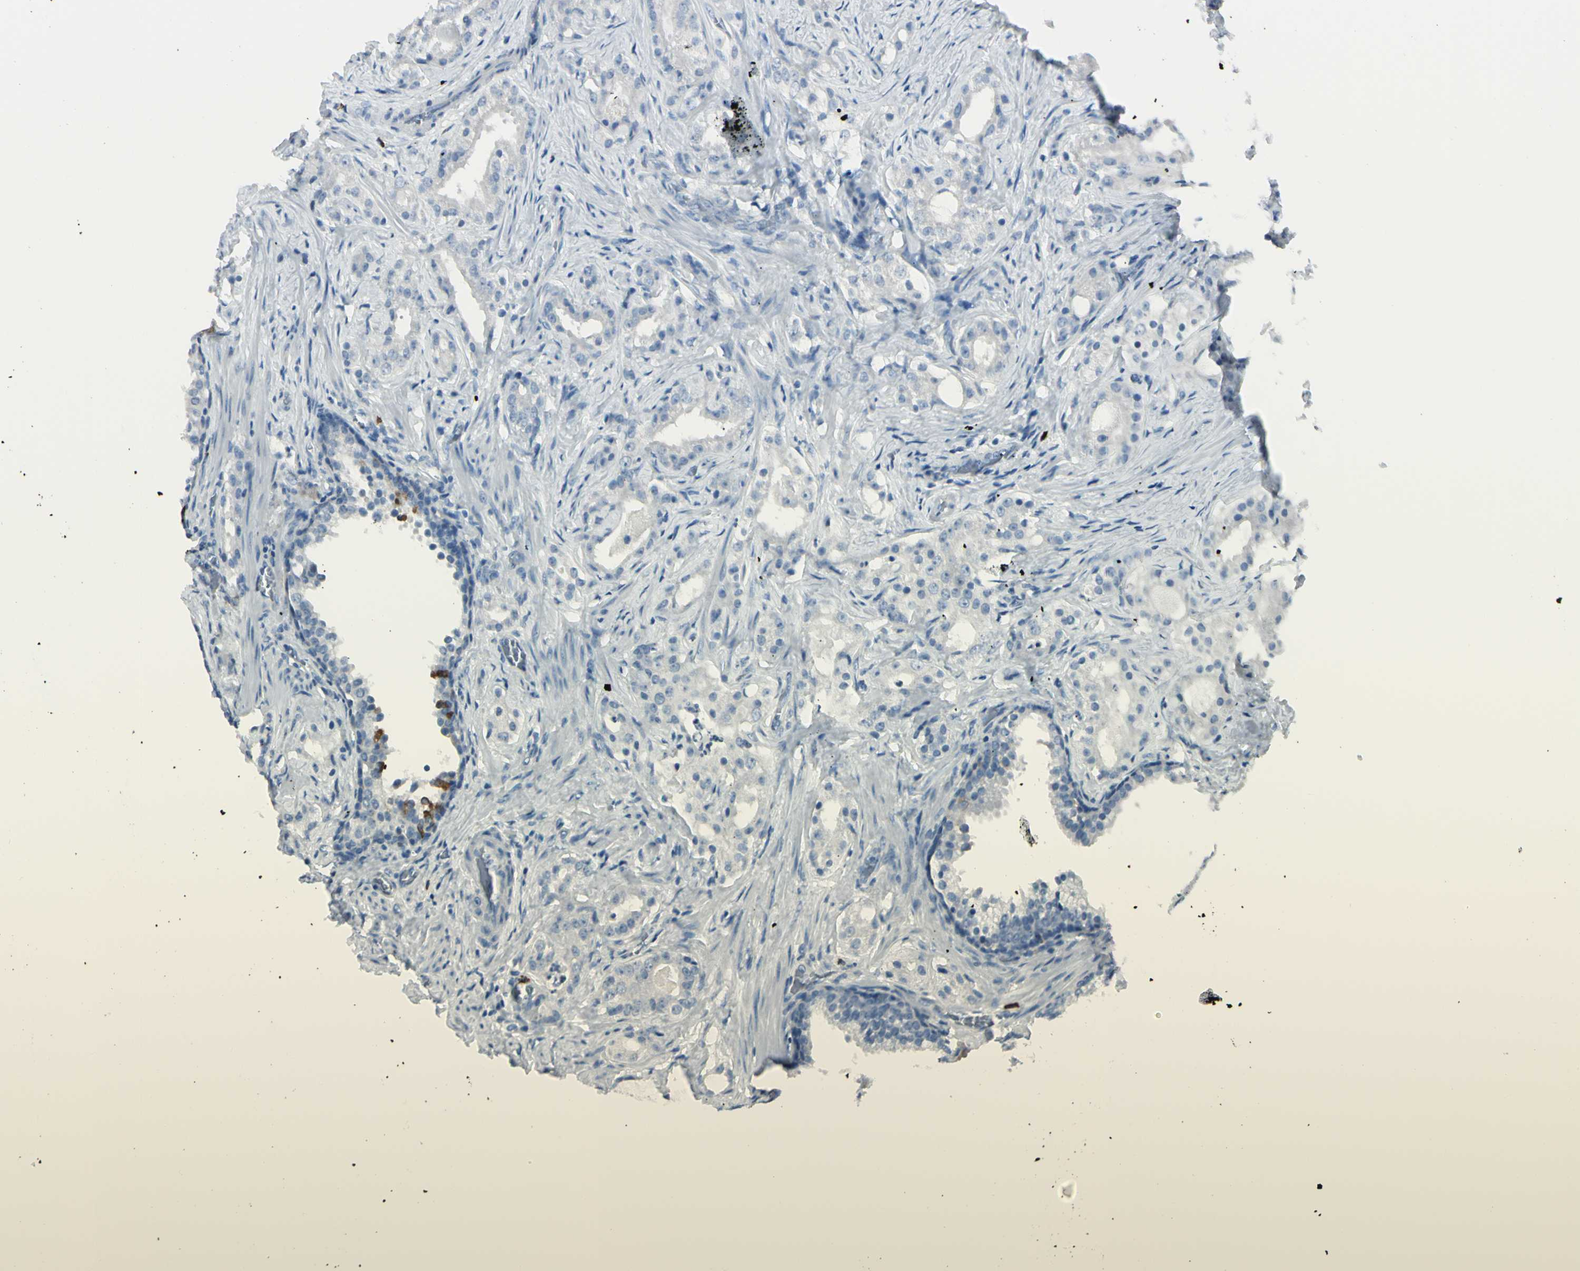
{"staining": {"intensity": "negative", "quantity": "none", "location": "none"}, "tissue": "prostate cancer", "cell_type": "Tumor cells", "image_type": "cancer", "snomed": [{"axis": "morphology", "description": "Adenocarcinoma, Low grade"}, {"axis": "topography", "description": "Prostate"}], "caption": "Immunohistochemistry photomicrograph of neoplastic tissue: human prostate cancer stained with DAB (3,3'-diaminobenzidine) reveals no significant protein staining in tumor cells. Brightfield microscopy of IHC stained with DAB (brown) and hematoxylin (blue), captured at high magnification.", "gene": "DLG4", "patient": {"sex": "male", "age": 59}}